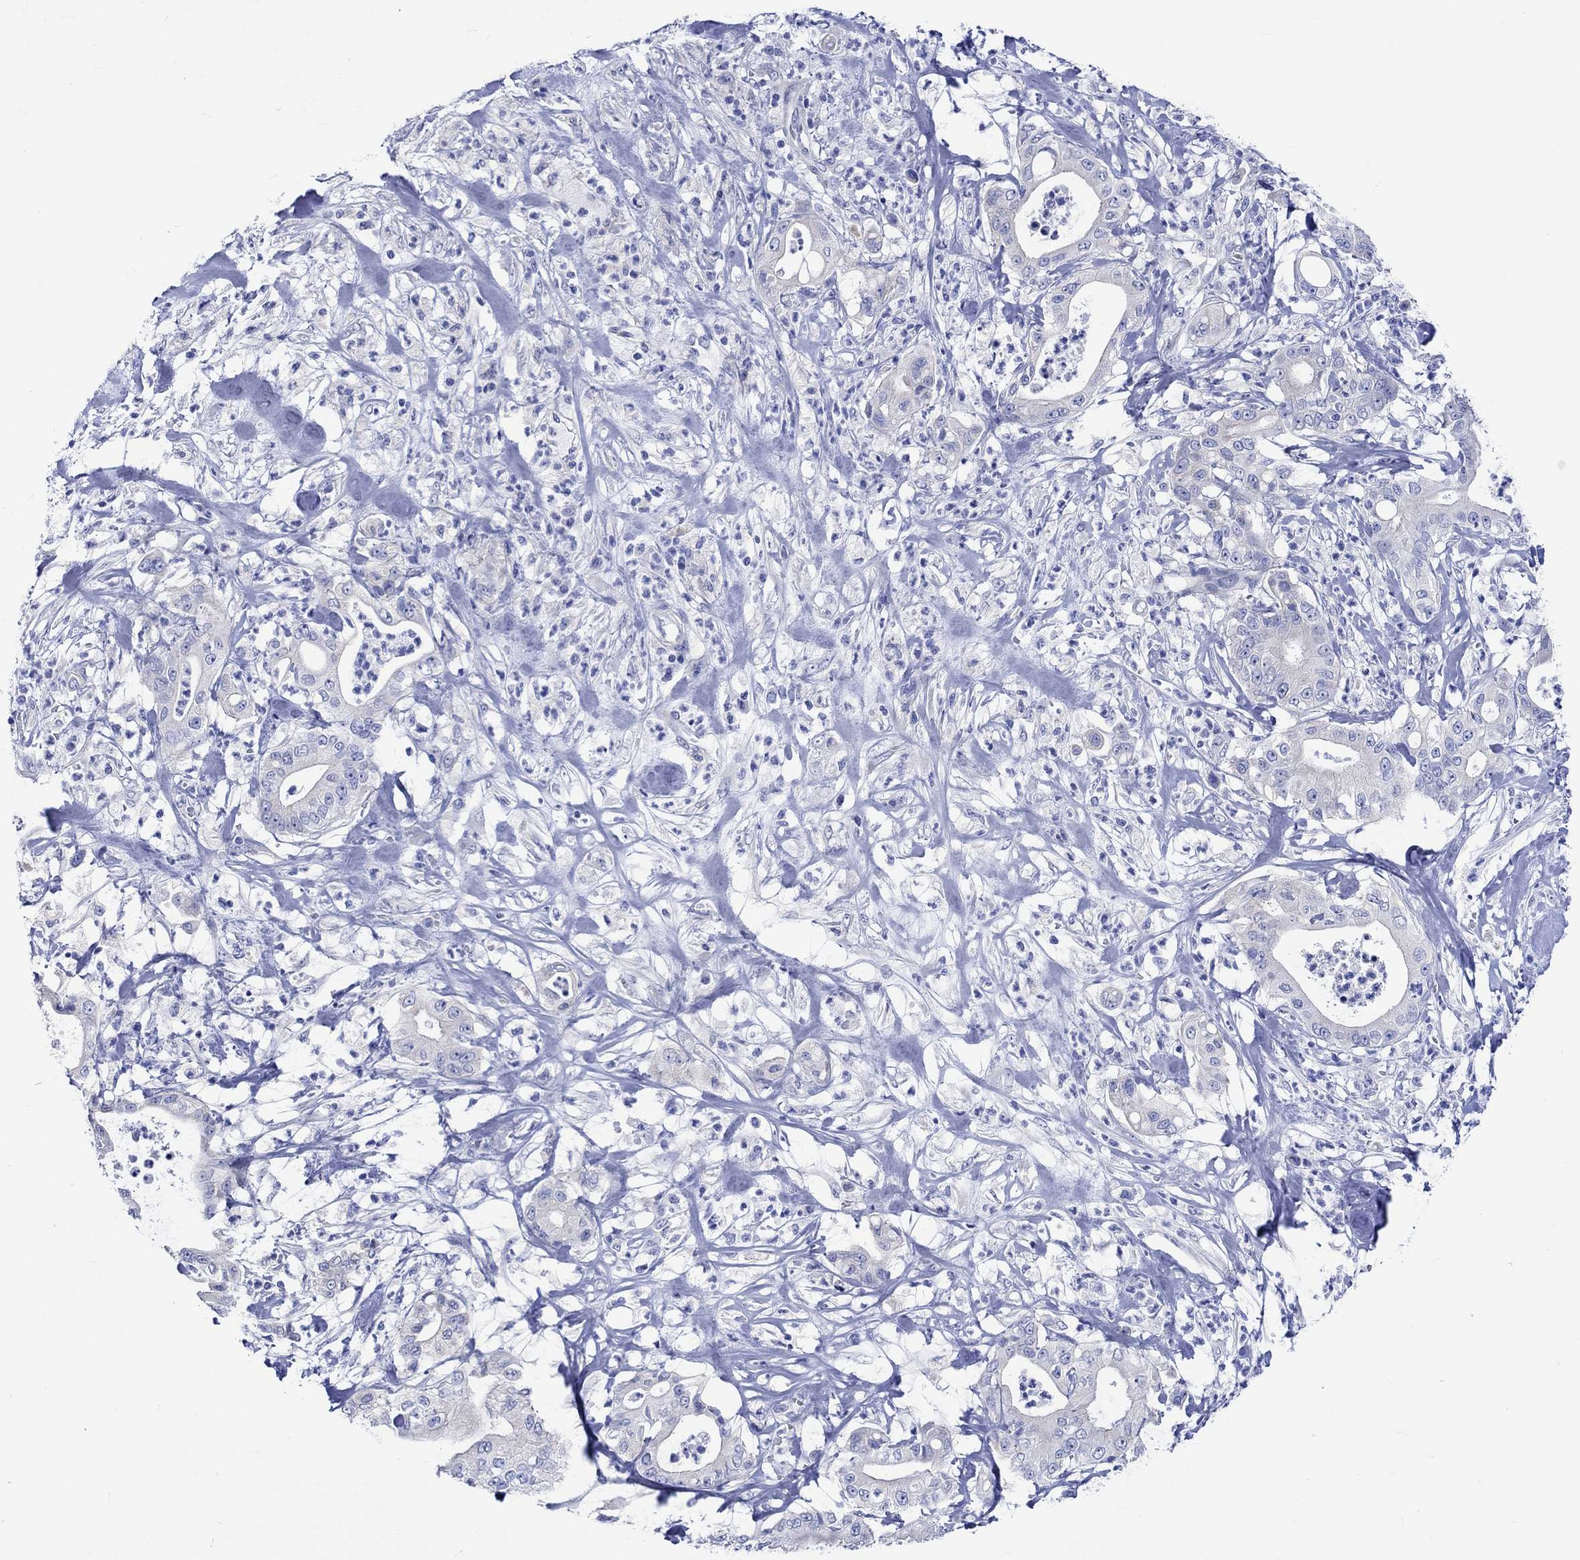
{"staining": {"intensity": "negative", "quantity": "none", "location": "none"}, "tissue": "pancreatic cancer", "cell_type": "Tumor cells", "image_type": "cancer", "snomed": [{"axis": "morphology", "description": "Adenocarcinoma, NOS"}, {"axis": "topography", "description": "Pancreas"}], "caption": "Immunohistochemistry (IHC) of human pancreatic cancer (adenocarcinoma) shows no positivity in tumor cells. (DAB (3,3'-diaminobenzidine) IHC visualized using brightfield microscopy, high magnification).", "gene": "HARBI1", "patient": {"sex": "male", "age": 71}}